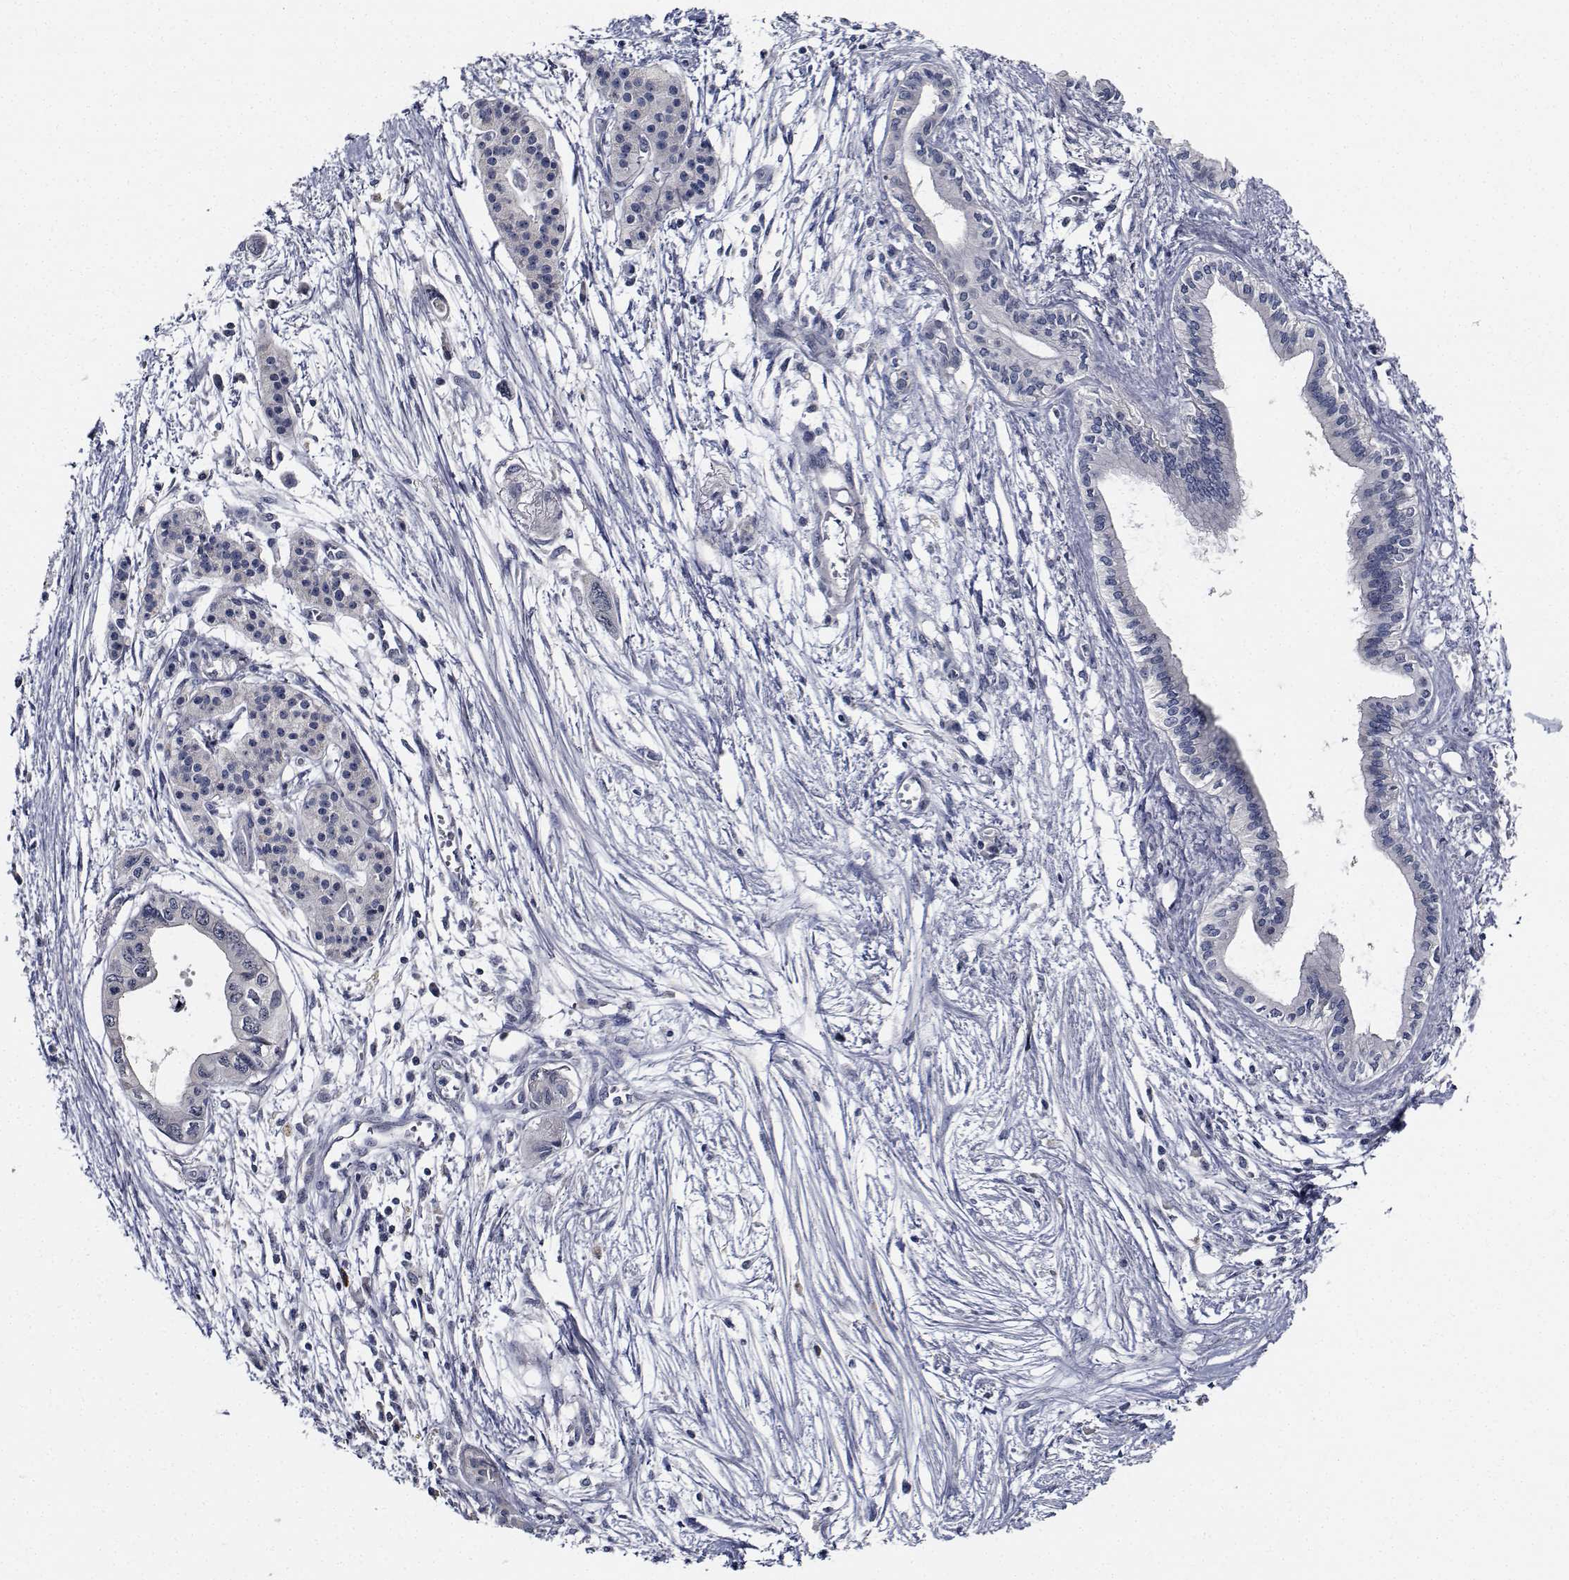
{"staining": {"intensity": "negative", "quantity": "none", "location": "none"}, "tissue": "pancreatic cancer", "cell_type": "Tumor cells", "image_type": "cancer", "snomed": [{"axis": "morphology", "description": "Adenocarcinoma, NOS"}, {"axis": "topography", "description": "Pancreas"}], "caption": "IHC micrograph of human adenocarcinoma (pancreatic) stained for a protein (brown), which displays no expression in tumor cells.", "gene": "NVL", "patient": {"sex": "female", "age": 76}}